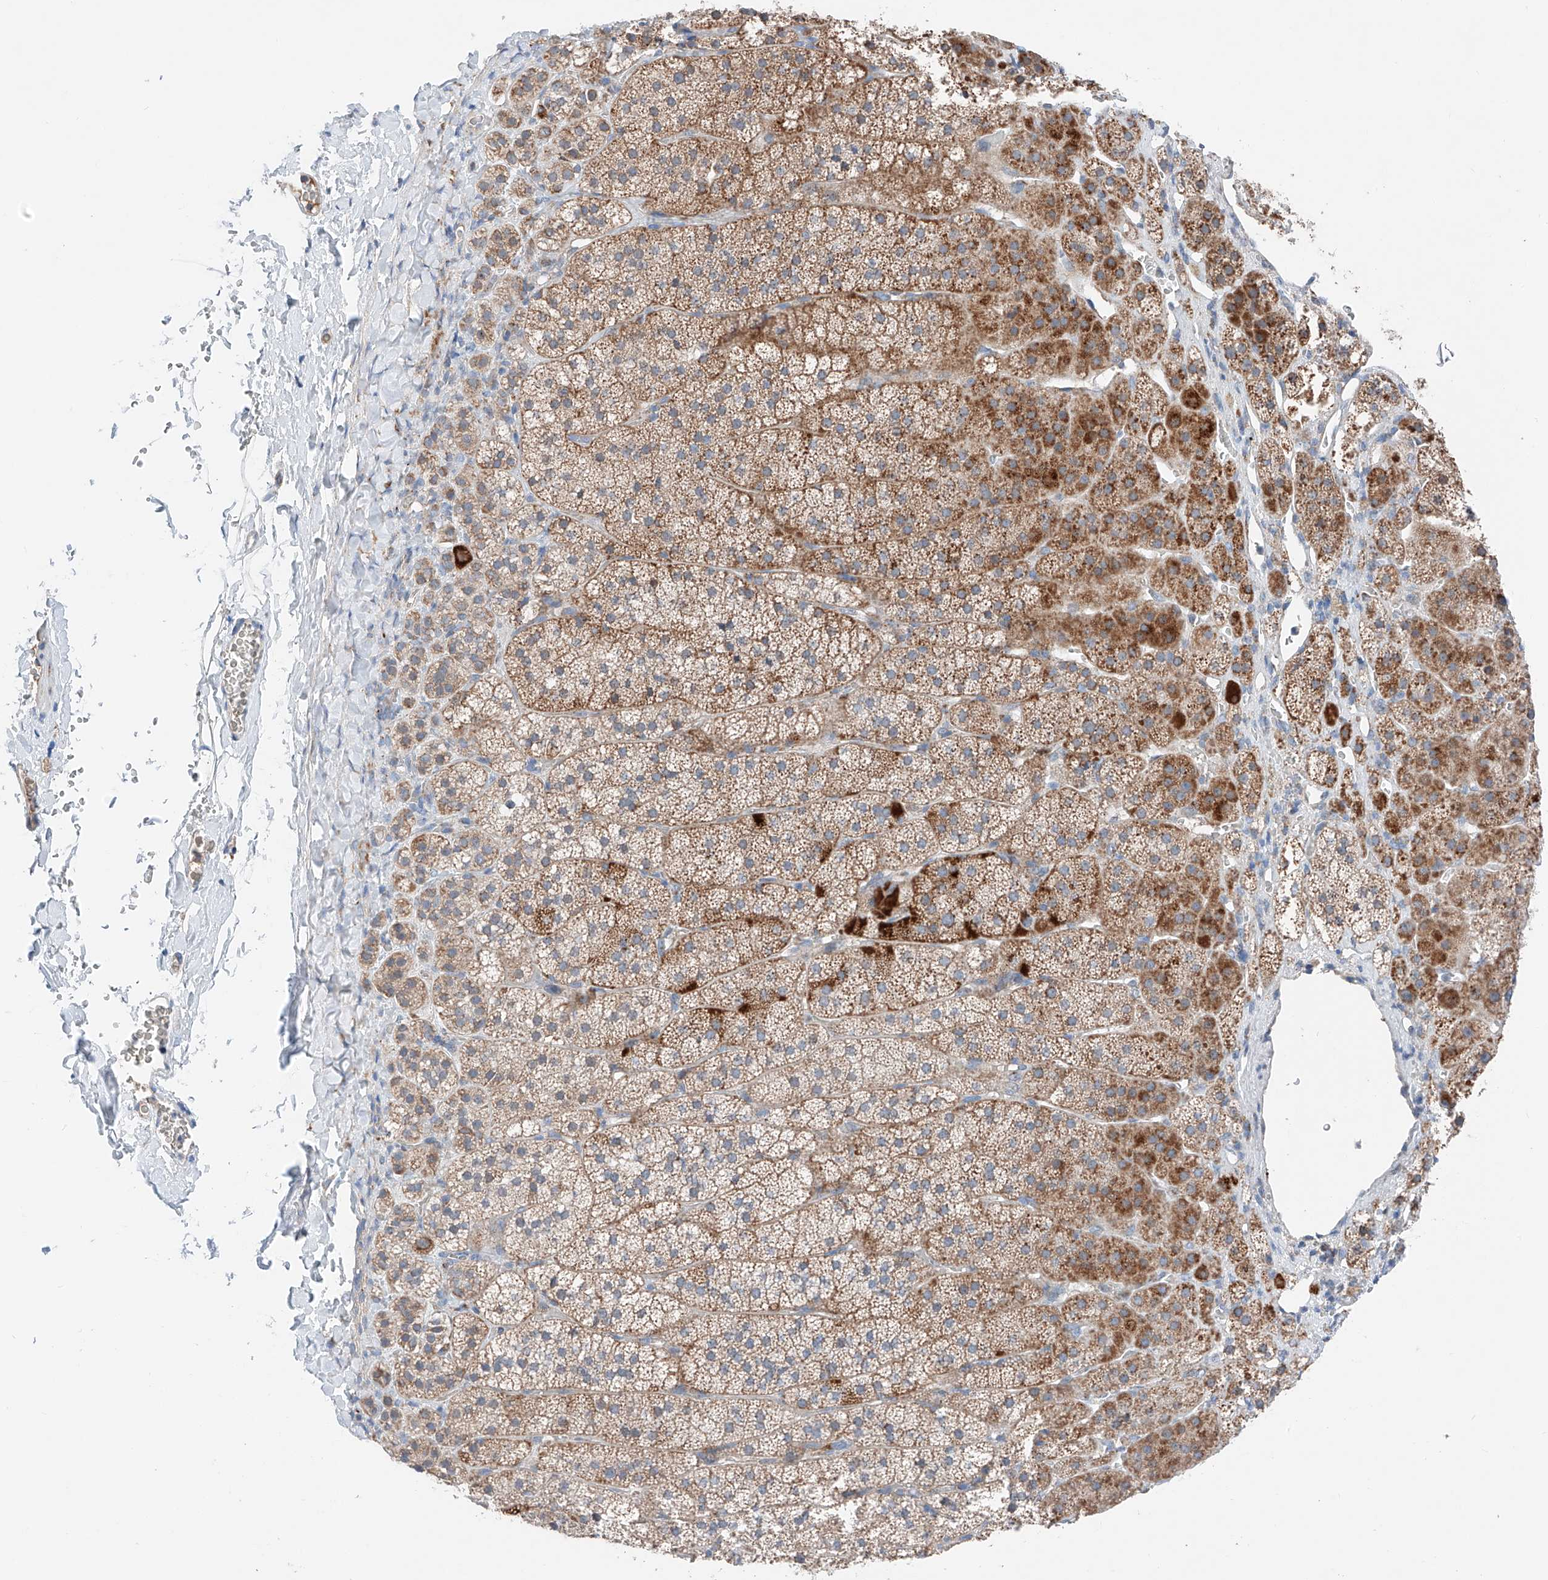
{"staining": {"intensity": "moderate", "quantity": ">75%", "location": "cytoplasmic/membranous"}, "tissue": "adrenal gland", "cell_type": "Glandular cells", "image_type": "normal", "snomed": [{"axis": "morphology", "description": "Normal tissue, NOS"}, {"axis": "topography", "description": "Adrenal gland"}], "caption": "This image exhibits immunohistochemistry staining of unremarkable adrenal gland, with medium moderate cytoplasmic/membranous positivity in about >75% of glandular cells.", "gene": "MRAP", "patient": {"sex": "female", "age": 44}}